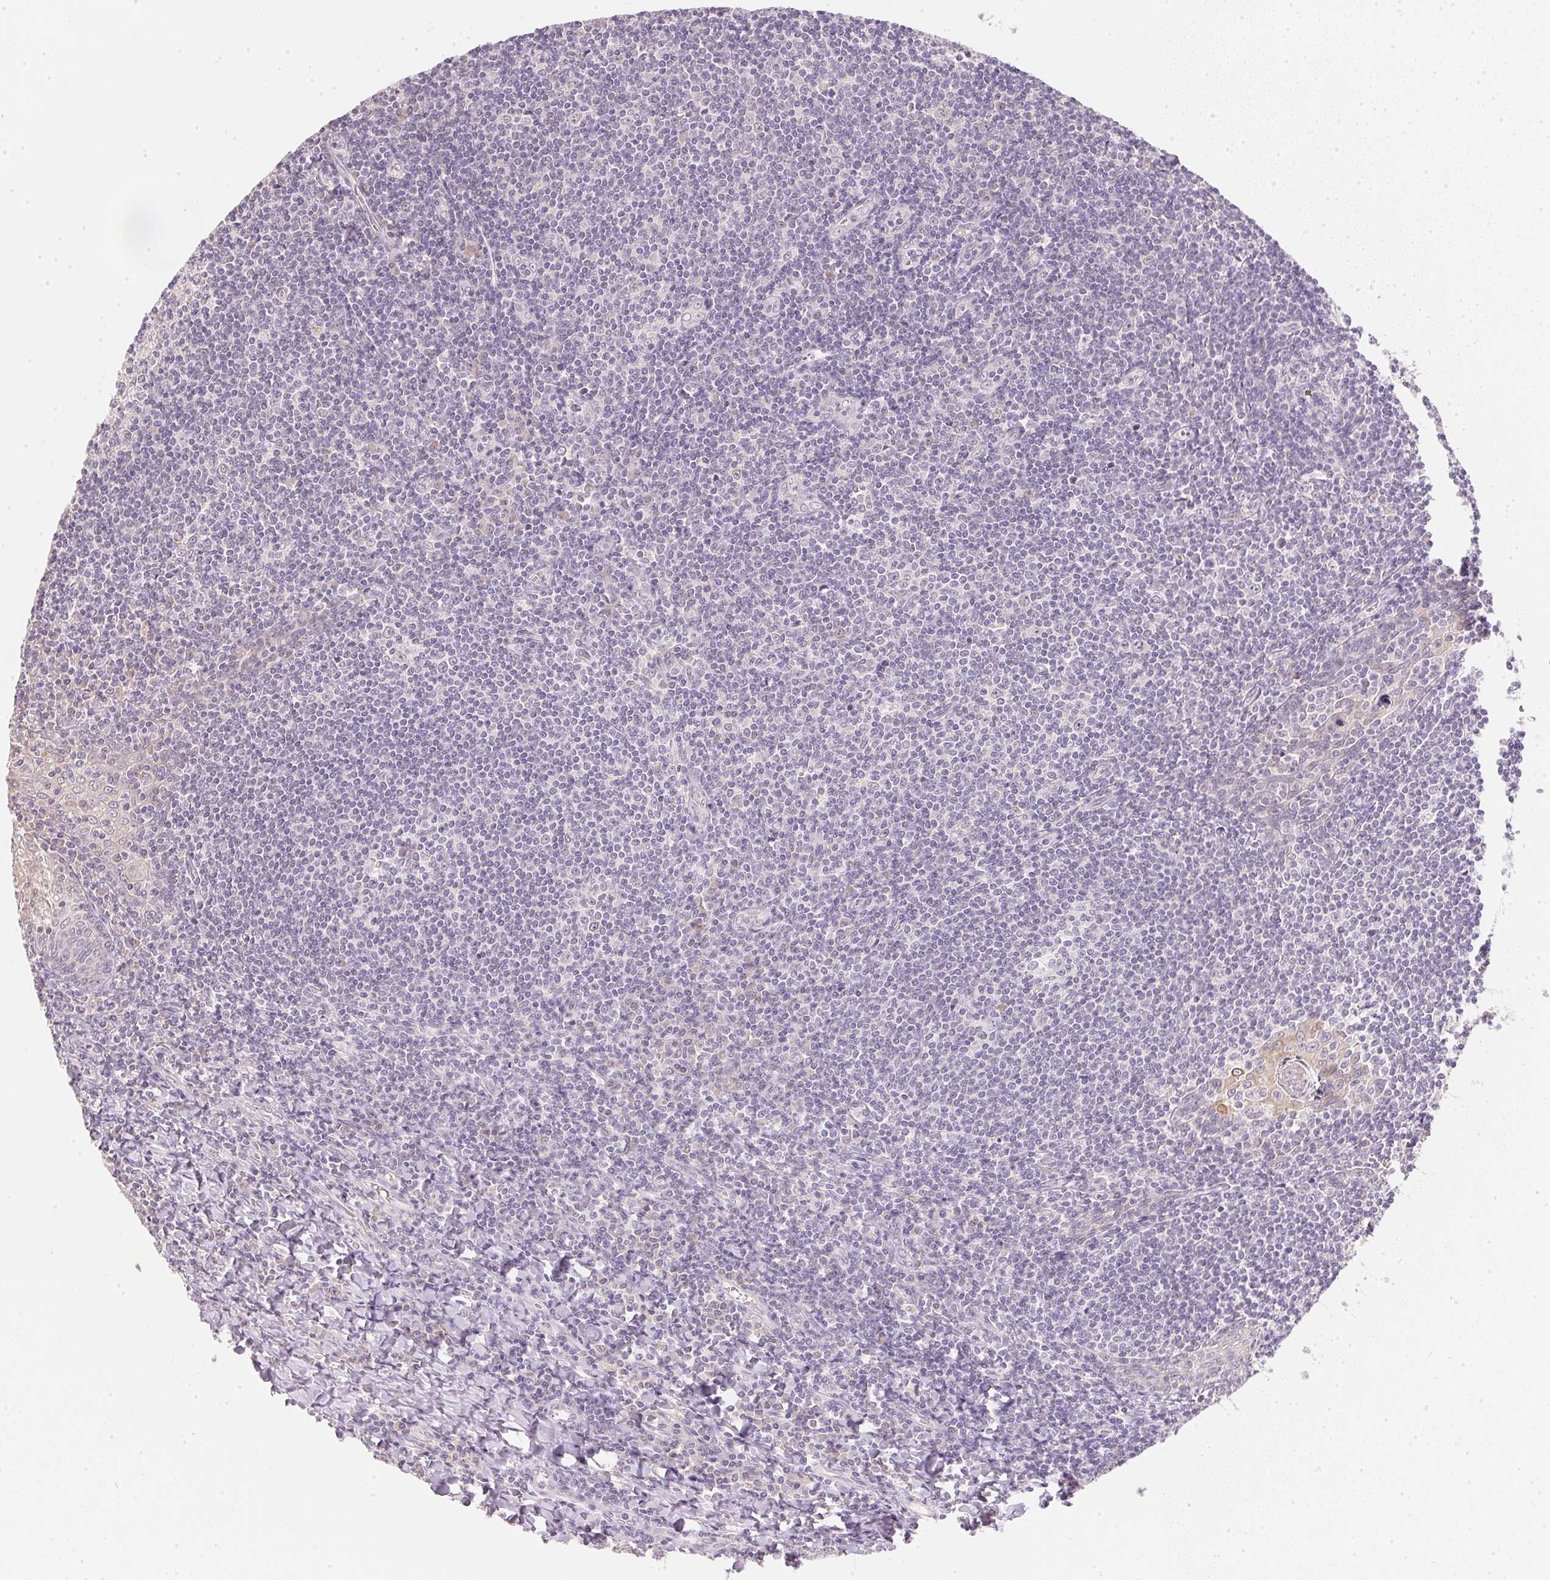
{"staining": {"intensity": "negative", "quantity": "none", "location": "none"}, "tissue": "tonsil", "cell_type": "Germinal center cells", "image_type": "normal", "snomed": [{"axis": "morphology", "description": "Normal tissue, NOS"}, {"axis": "morphology", "description": "Inflammation, NOS"}, {"axis": "topography", "description": "Tonsil"}], "caption": "An IHC image of normal tonsil is shown. There is no staining in germinal center cells of tonsil.", "gene": "DHCR24", "patient": {"sex": "female", "age": 31}}